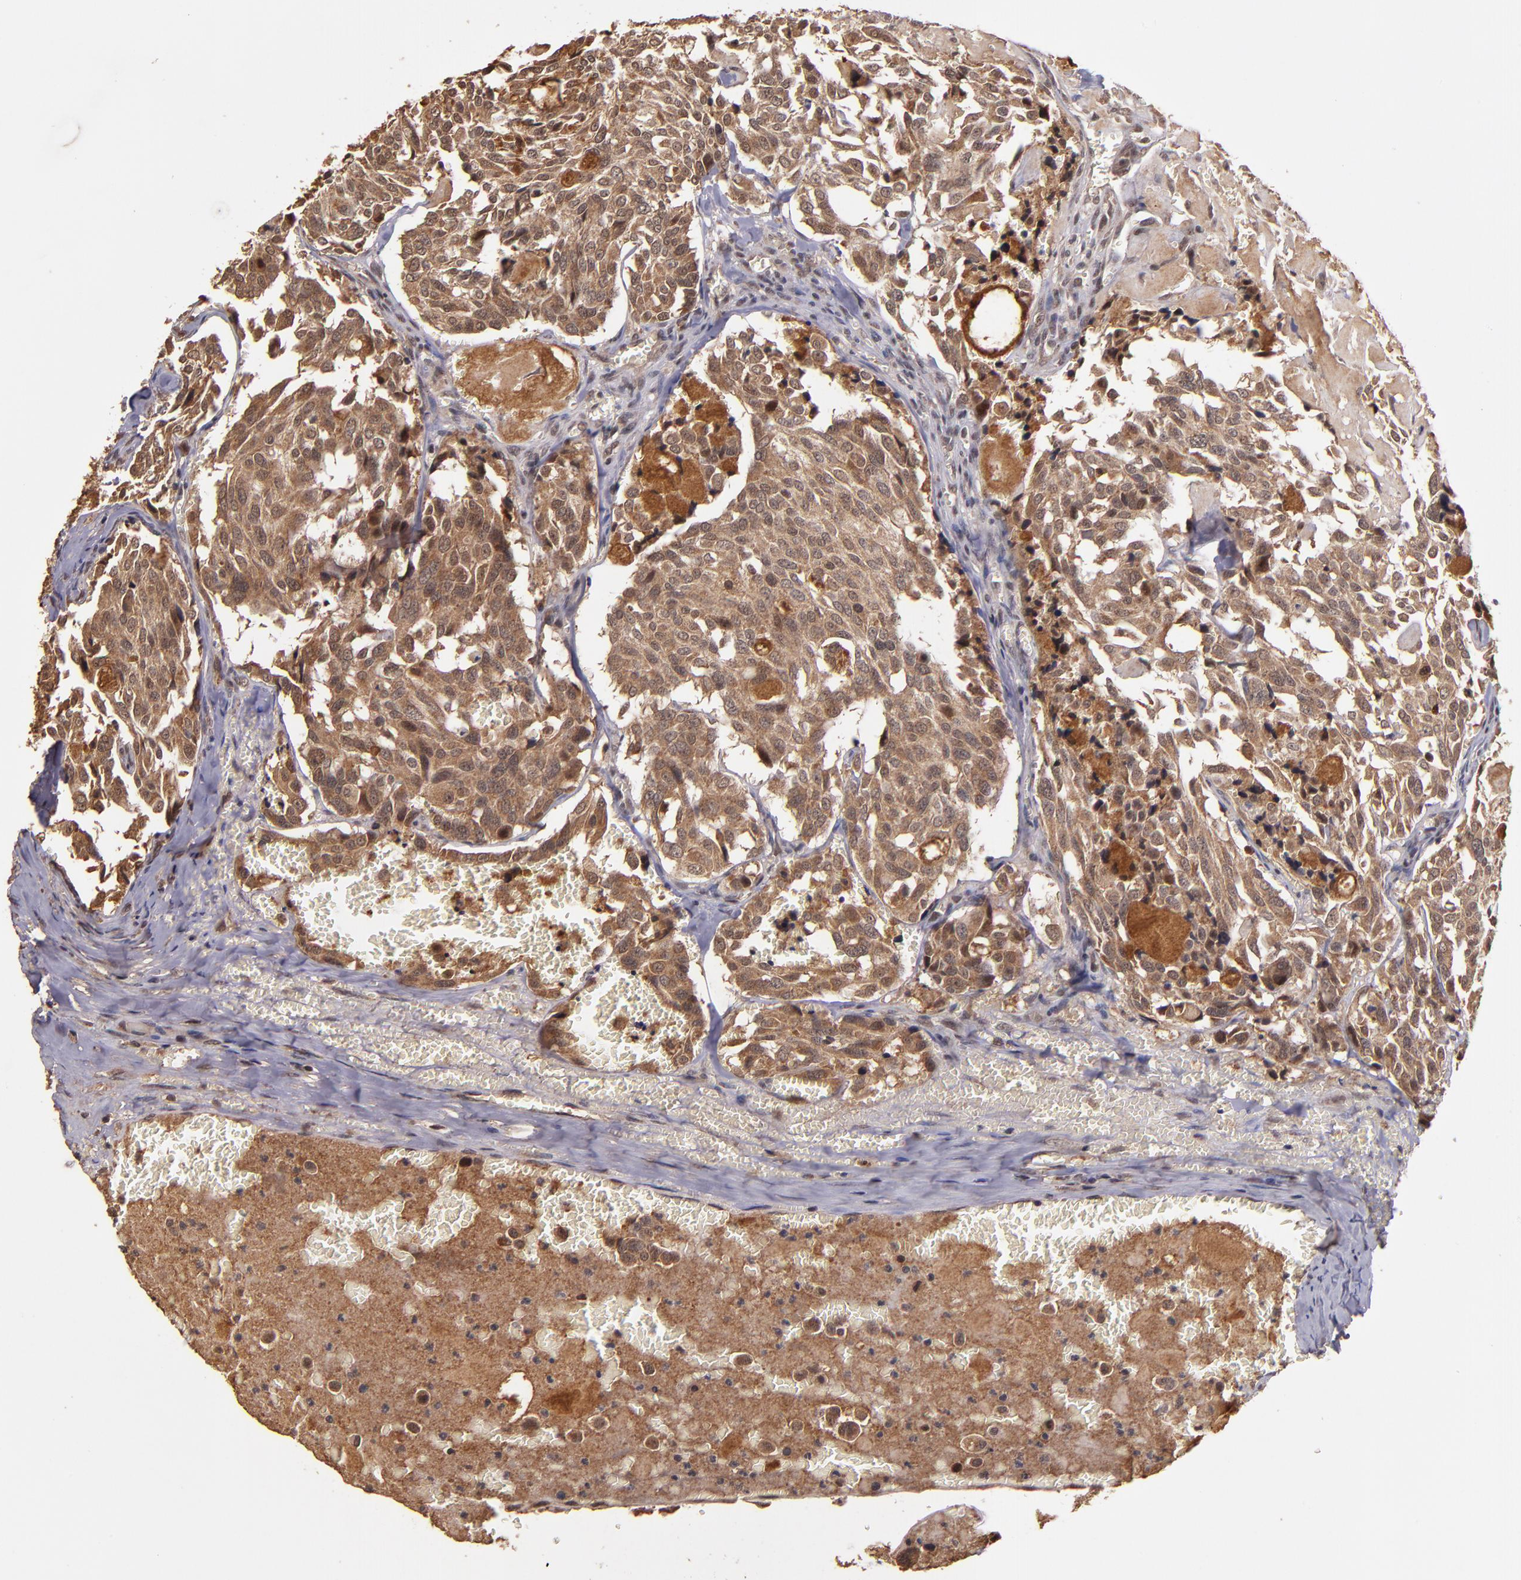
{"staining": {"intensity": "moderate", "quantity": ">75%", "location": "cytoplasmic/membranous"}, "tissue": "thyroid cancer", "cell_type": "Tumor cells", "image_type": "cancer", "snomed": [{"axis": "morphology", "description": "Carcinoma, NOS"}, {"axis": "morphology", "description": "Carcinoid, malignant, NOS"}, {"axis": "topography", "description": "Thyroid gland"}], "caption": "Immunohistochemistry (IHC) of carcinoma (thyroid) displays medium levels of moderate cytoplasmic/membranous expression in about >75% of tumor cells.", "gene": "RIOK3", "patient": {"sex": "male", "age": 33}}